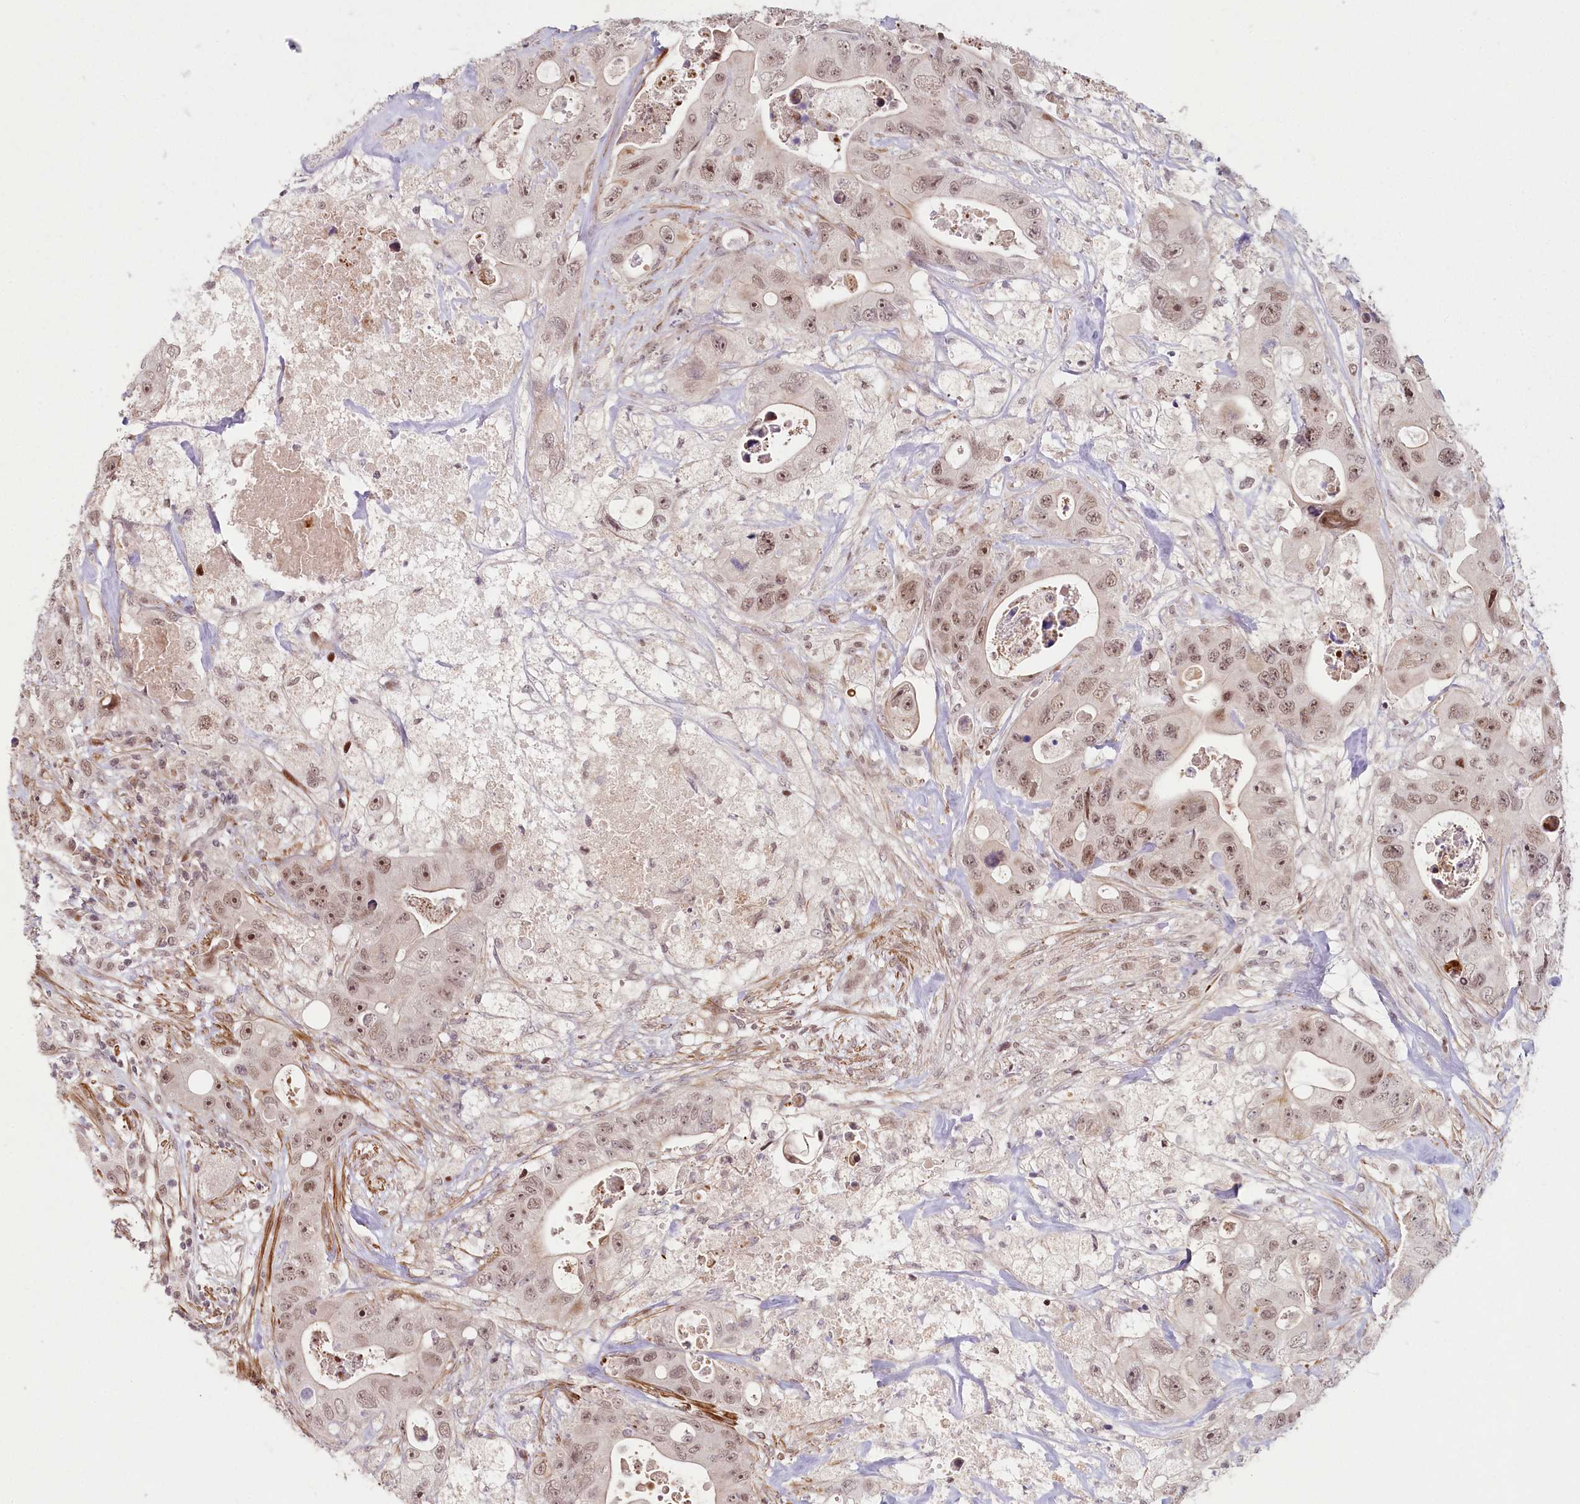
{"staining": {"intensity": "moderate", "quantity": ">75%", "location": "nuclear"}, "tissue": "colorectal cancer", "cell_type": "Tumor cells", "image_type": "cancer", "snomed": [{"axis": "morphology", "description": "Adenocarcinoma, NOS"}, {"axis": "topography", "description": "Colon"}], "caption": "This image exhibits IHC staining of colorectal cancer (adenocarcinoma), with medium moderate nuclear positivity in approximately >75% of tumor cells.", "gene": "FAM204A", "patient": {"sex": "female", "age": 46}}